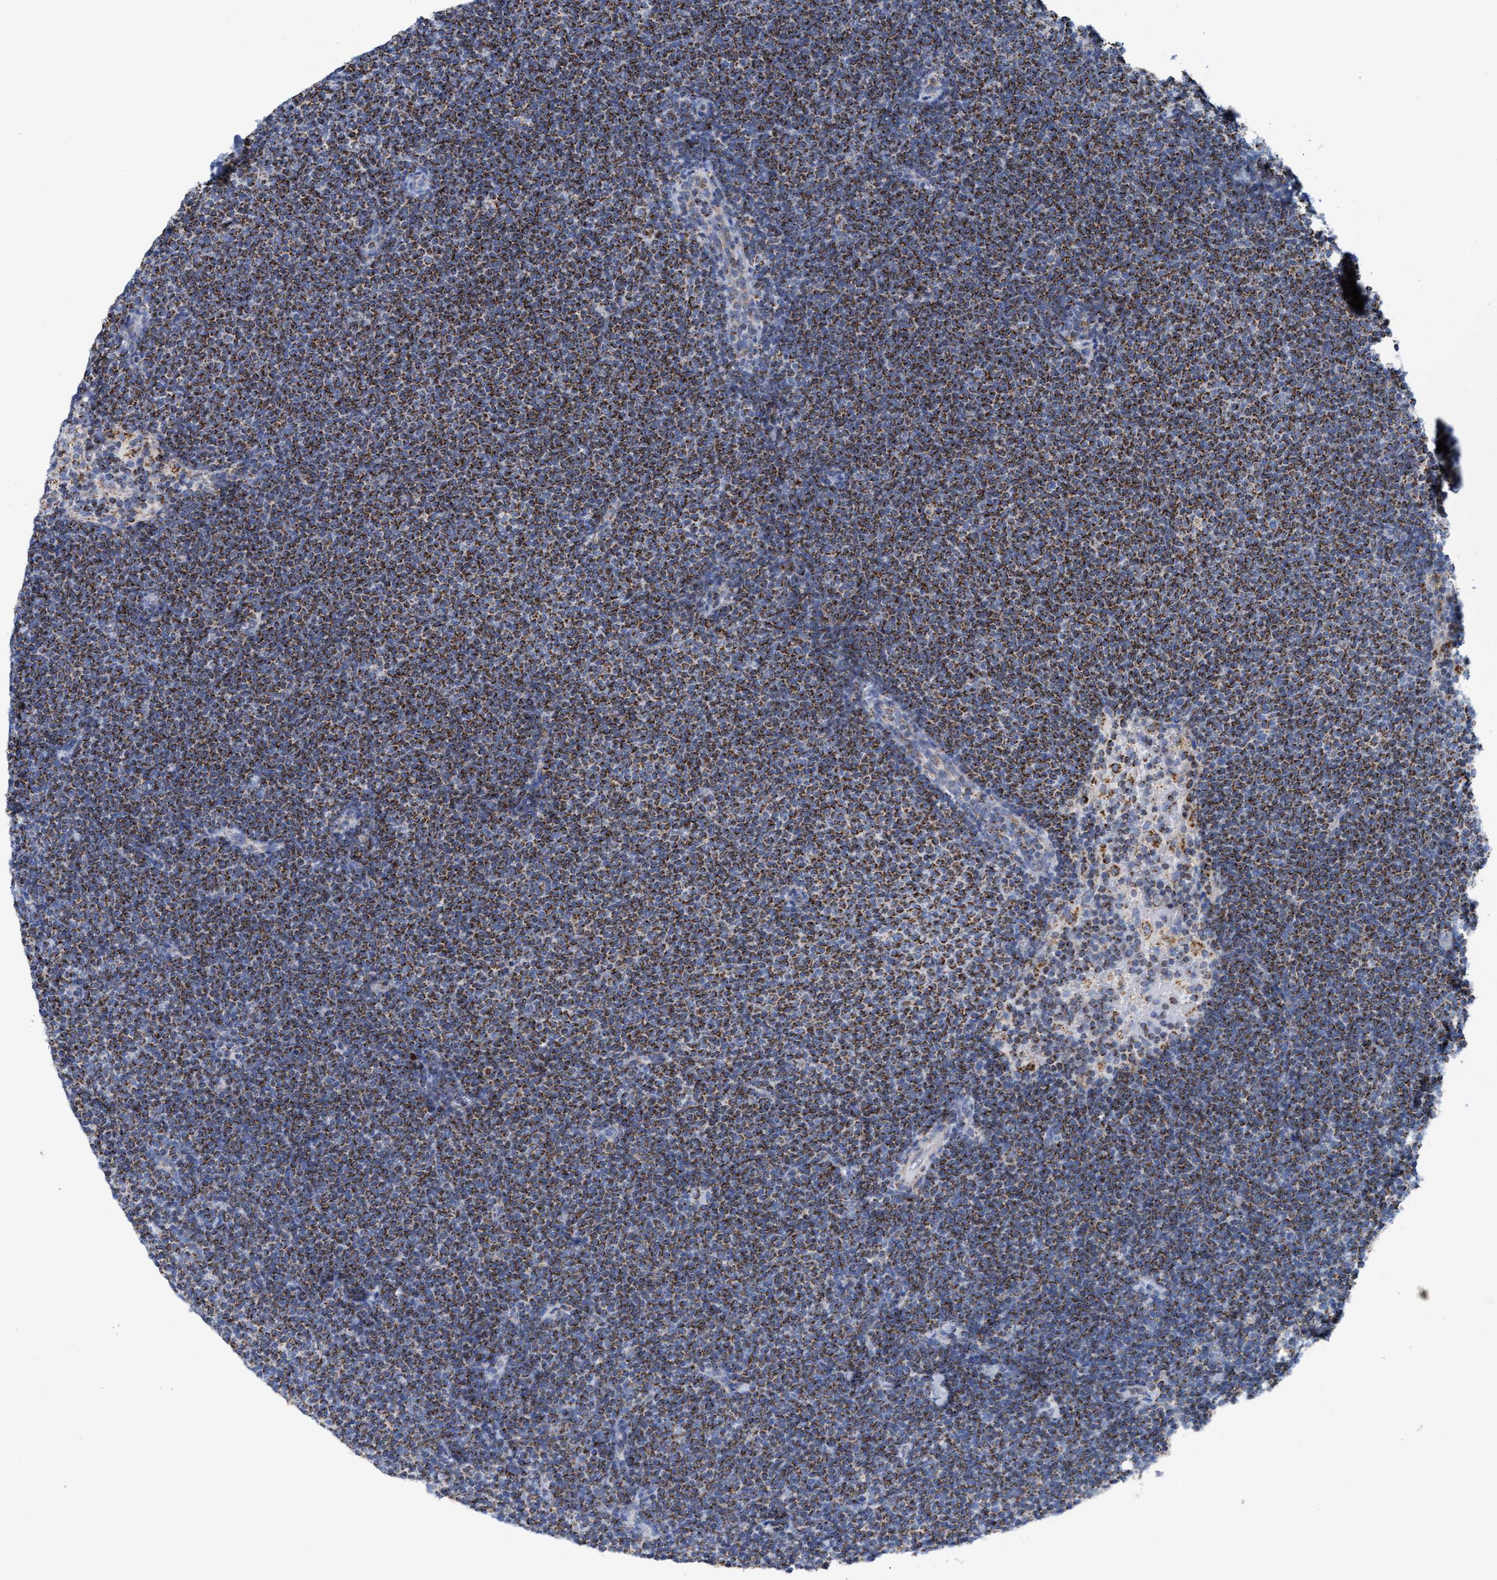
{"staining": {"intensity": "moderate", "quantity": ">75%", "location": "cytoplasmic/membranous"}, "tissue": "lymphoma", "cell_type": "Tumor cells", "image_type": "cancer", "snomed": [{"axis": "morphology", "description": "Malignant lymphoma, non-Hodgkin's type, Low grade"}, {"axis": "topography", "description": "Lymph node"}], "caption": "Immunohistochemistry (IHC) (DAB) staining of malignant lymphoma, non-Hodgkin's type (low-grade) shows moderate cytoplasmic/membranous protein staining in approximately >75% of tumor cells. (DAB IHC with brightfield microscopy, high magnification).", "gene": "GGA3", "patient": {"sex": "female", "age": 53}}